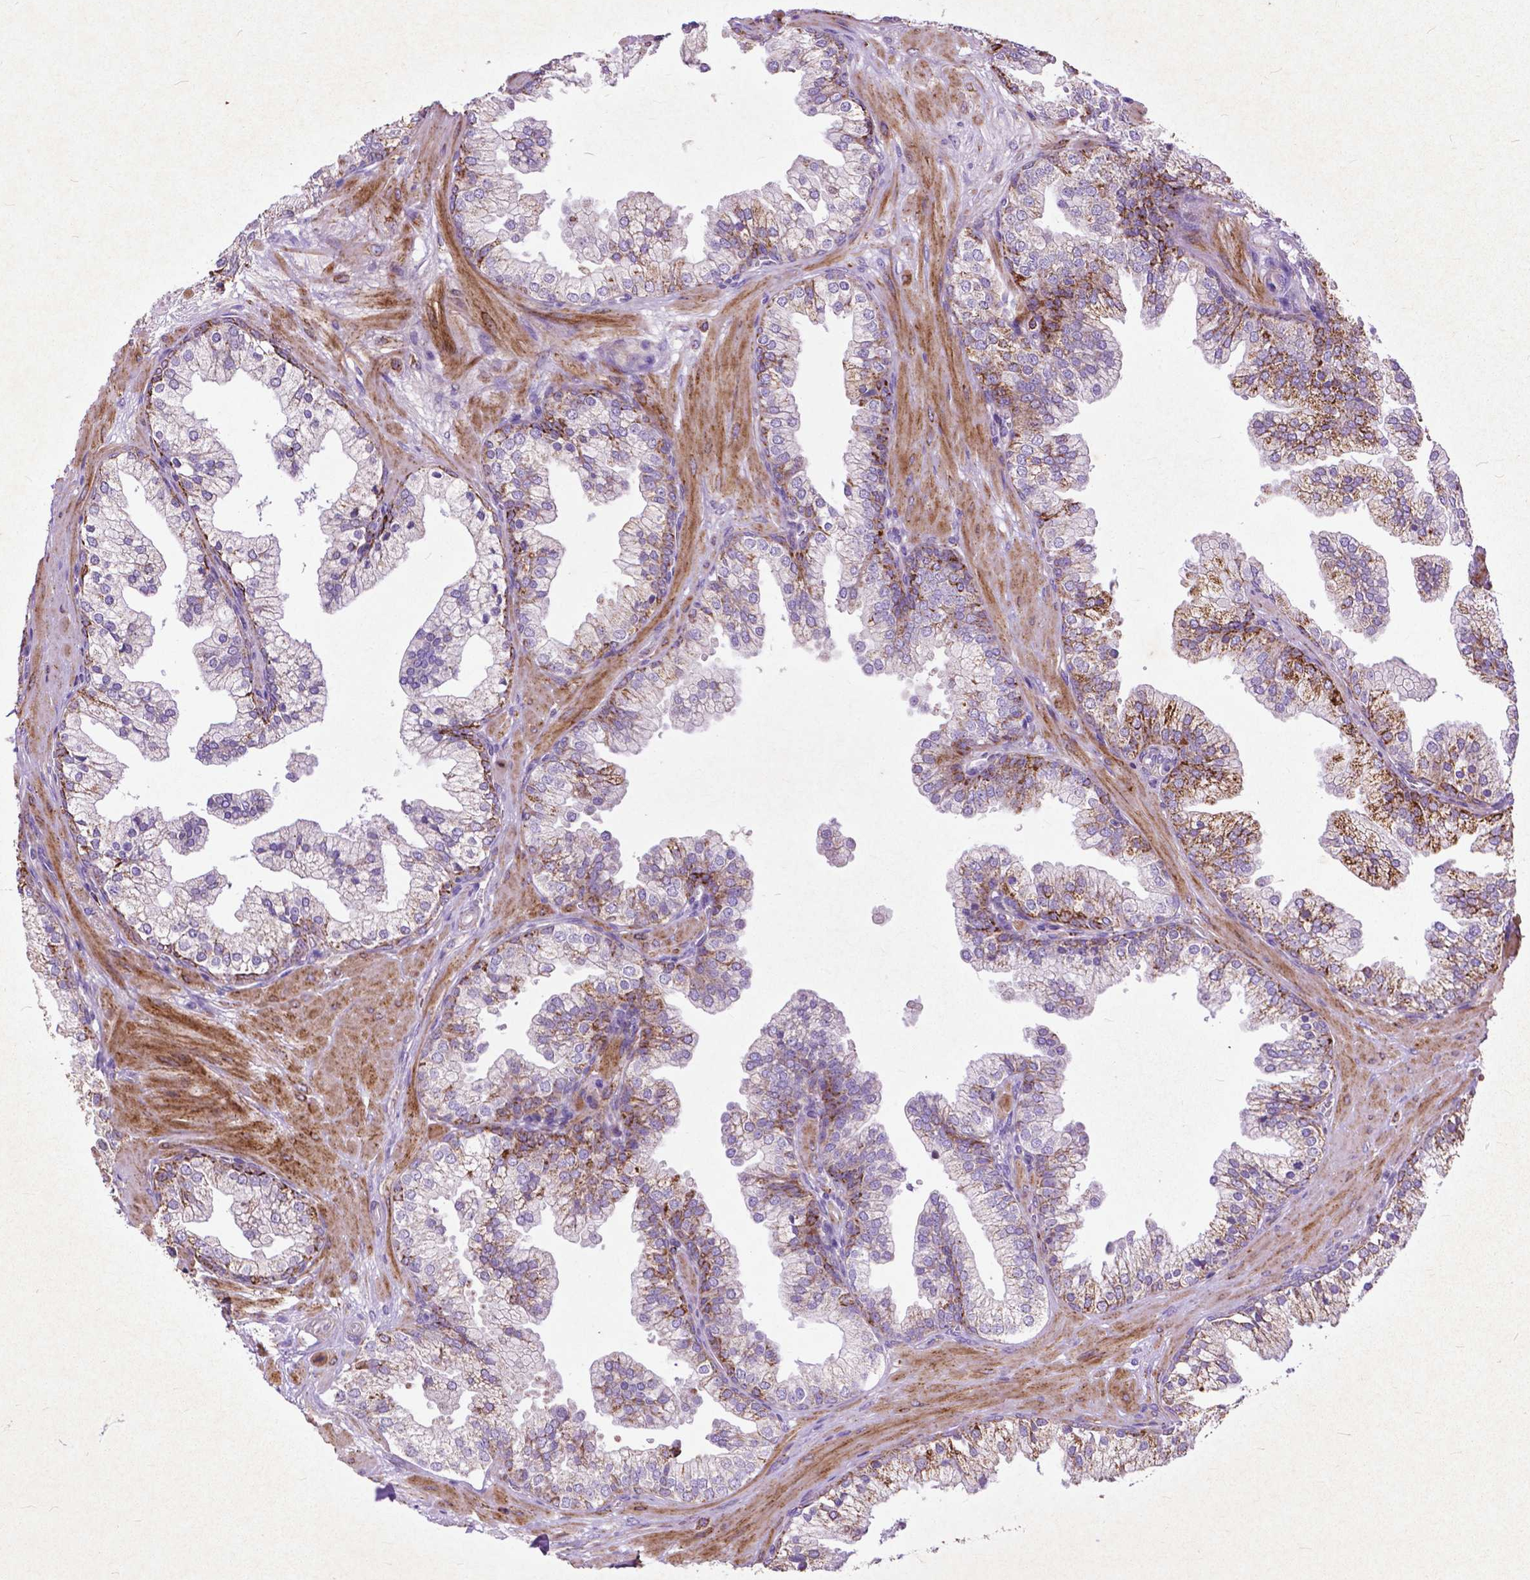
{"staining": {"intensity": "strong", "quantity": "25%-75%", "location": "cytoplasmic/membranous"}, "tissue": "prostate", "cell_type": "Glandular cells", "image_type": "normal", "snomed": [{"axis": "morphology", "description": "Normal tissue, NOS"}, {"axis": "topography", "description": "Prostate"}, {"axis": "topography", "description": "Peripheral nerve tissue"}], "caption": "Prostate was stained to show a protein in brown. There is high levels of strong cytoplasmic/membranous staining in about 25%-75% of glandular cells. (Brightfield microscopy of DAB IHC at high magnification).", "gene": "THEGL", "patient": {"sex": "male", "age": 61}}